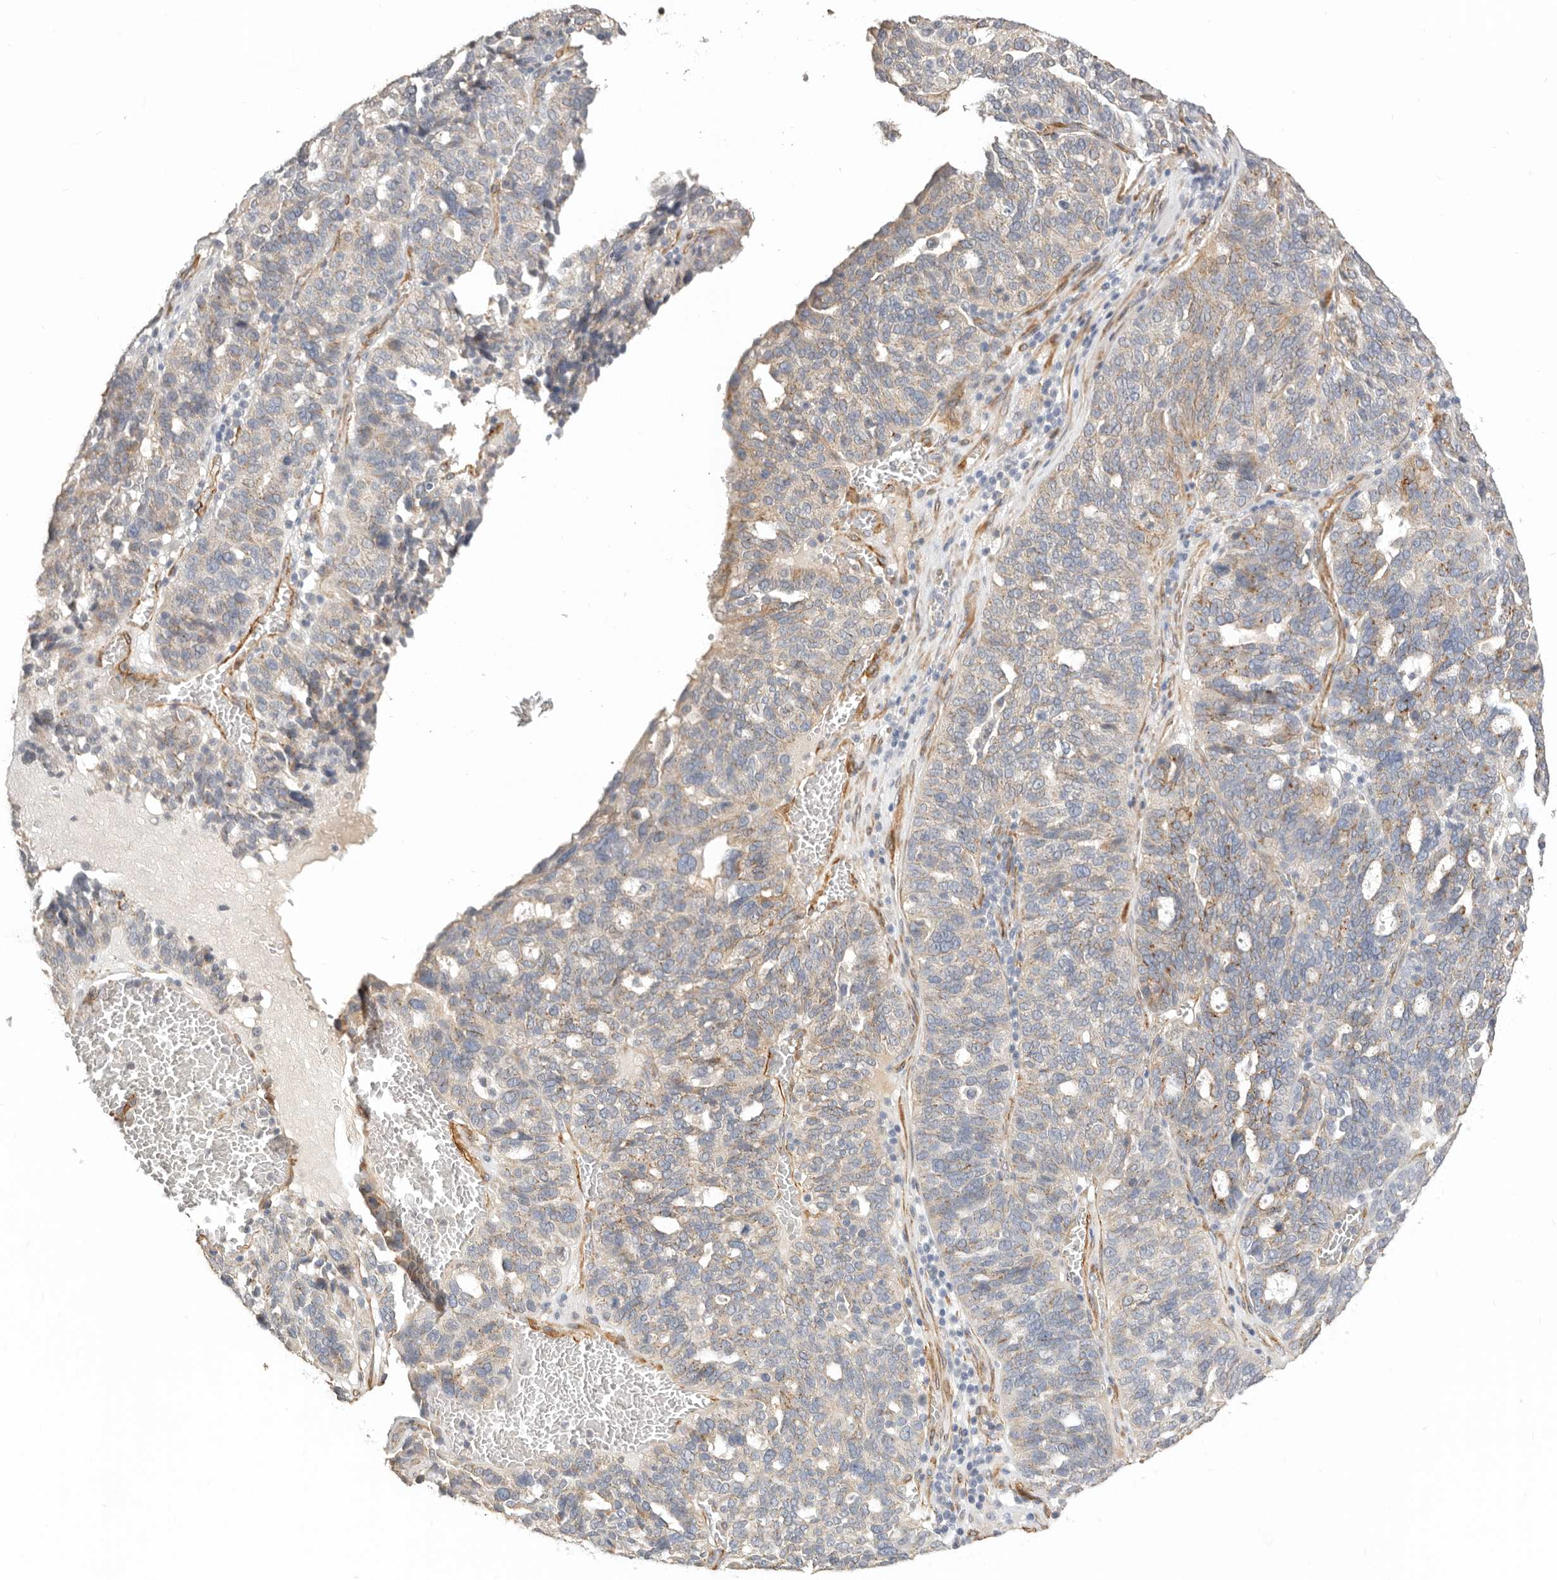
{"staining": {"intensity": "weak", "quantity": "25%-75%", "location": "cytoplasmic/membranous"}, "tissue": "ovarian cancer", "cell_type": "Tumor cells", "image_type": "cancer", "snomed": [{"axis": "morphology", "description": "Cystadenocarcinoma, serous, NOS"}, {"axis": "topography", "description": "Ovary"}], "caption": "The photomicrograph exhibits a brown stain indicating the presence of a protein in the cytoplasmic/membranous of tumor cells in ovarian cancer.", "gene": "RABAC1", "patient": {"sex": "female", "age": 59}}